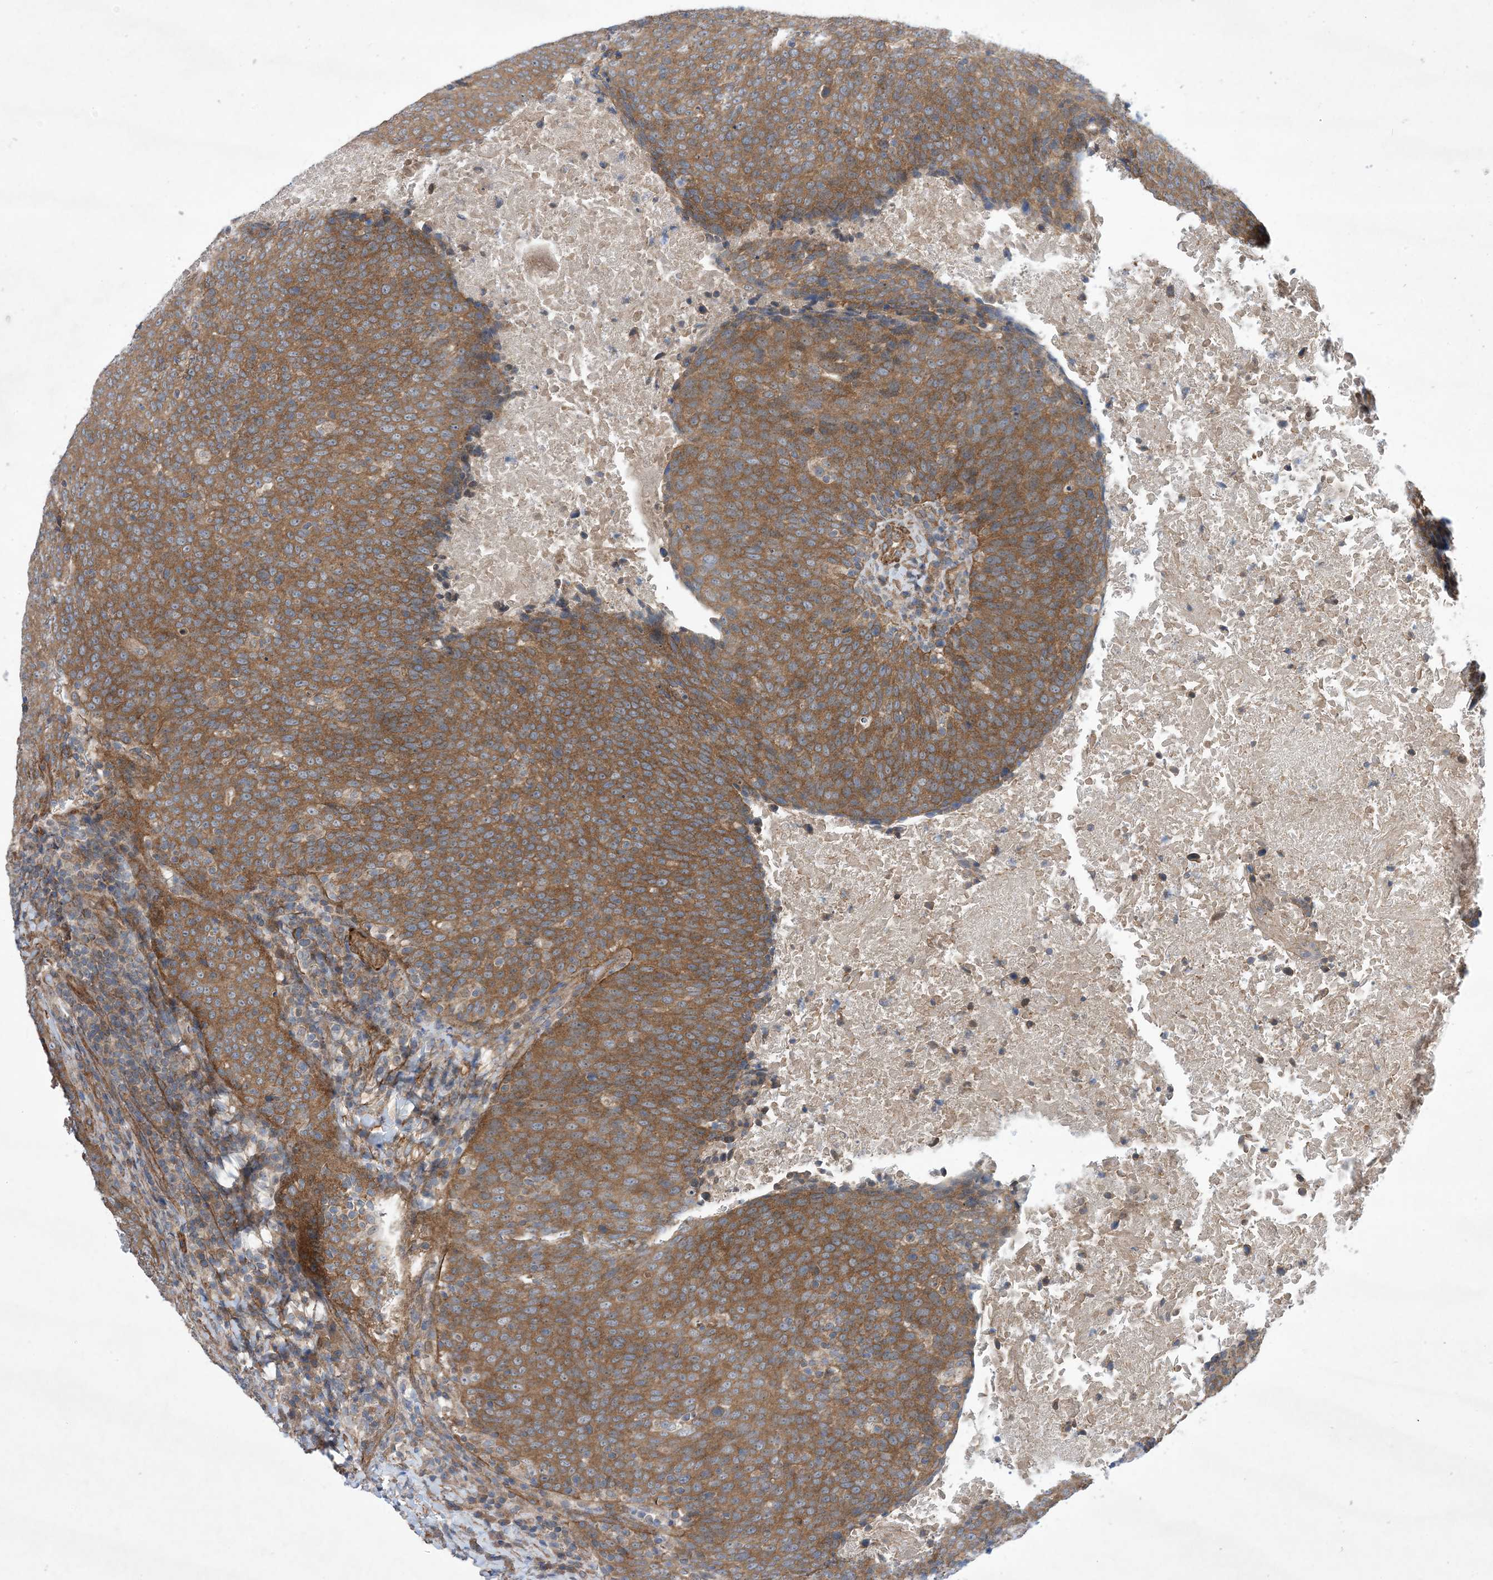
{"staining": {"intensity": "strong", "quantity": ">75%", "location": "cytoplasmic/membranous"}, "tissue": "head and neck cancer", "cell_type": "Tumor cells", "image_type": "cancer", "snomed": [{"axis": "morphology", "description": "Squamous cell carcinoma, NOS"}, {"axis": "morphology", "description": "Squamous cell carcinoma, metastatic, NOS"}, {"axis": "topography", "description": "Lymph node"}, {"axis": "topography", "description": "Head-Neck"}], "caption": "Immunohistochemical staining of human head and neck cancer (metastatic squamous cell carcinoma) reveals high levels of strong cytoplasmic/membranous staining in approximately >75% of tumor cells. Using DAB (brown) and hematoxylin (blue) stains, captured at high magnification using brightfield microscopy.", "gene": "EHBP1", "patient": {"sex": "male", "age": 62}}